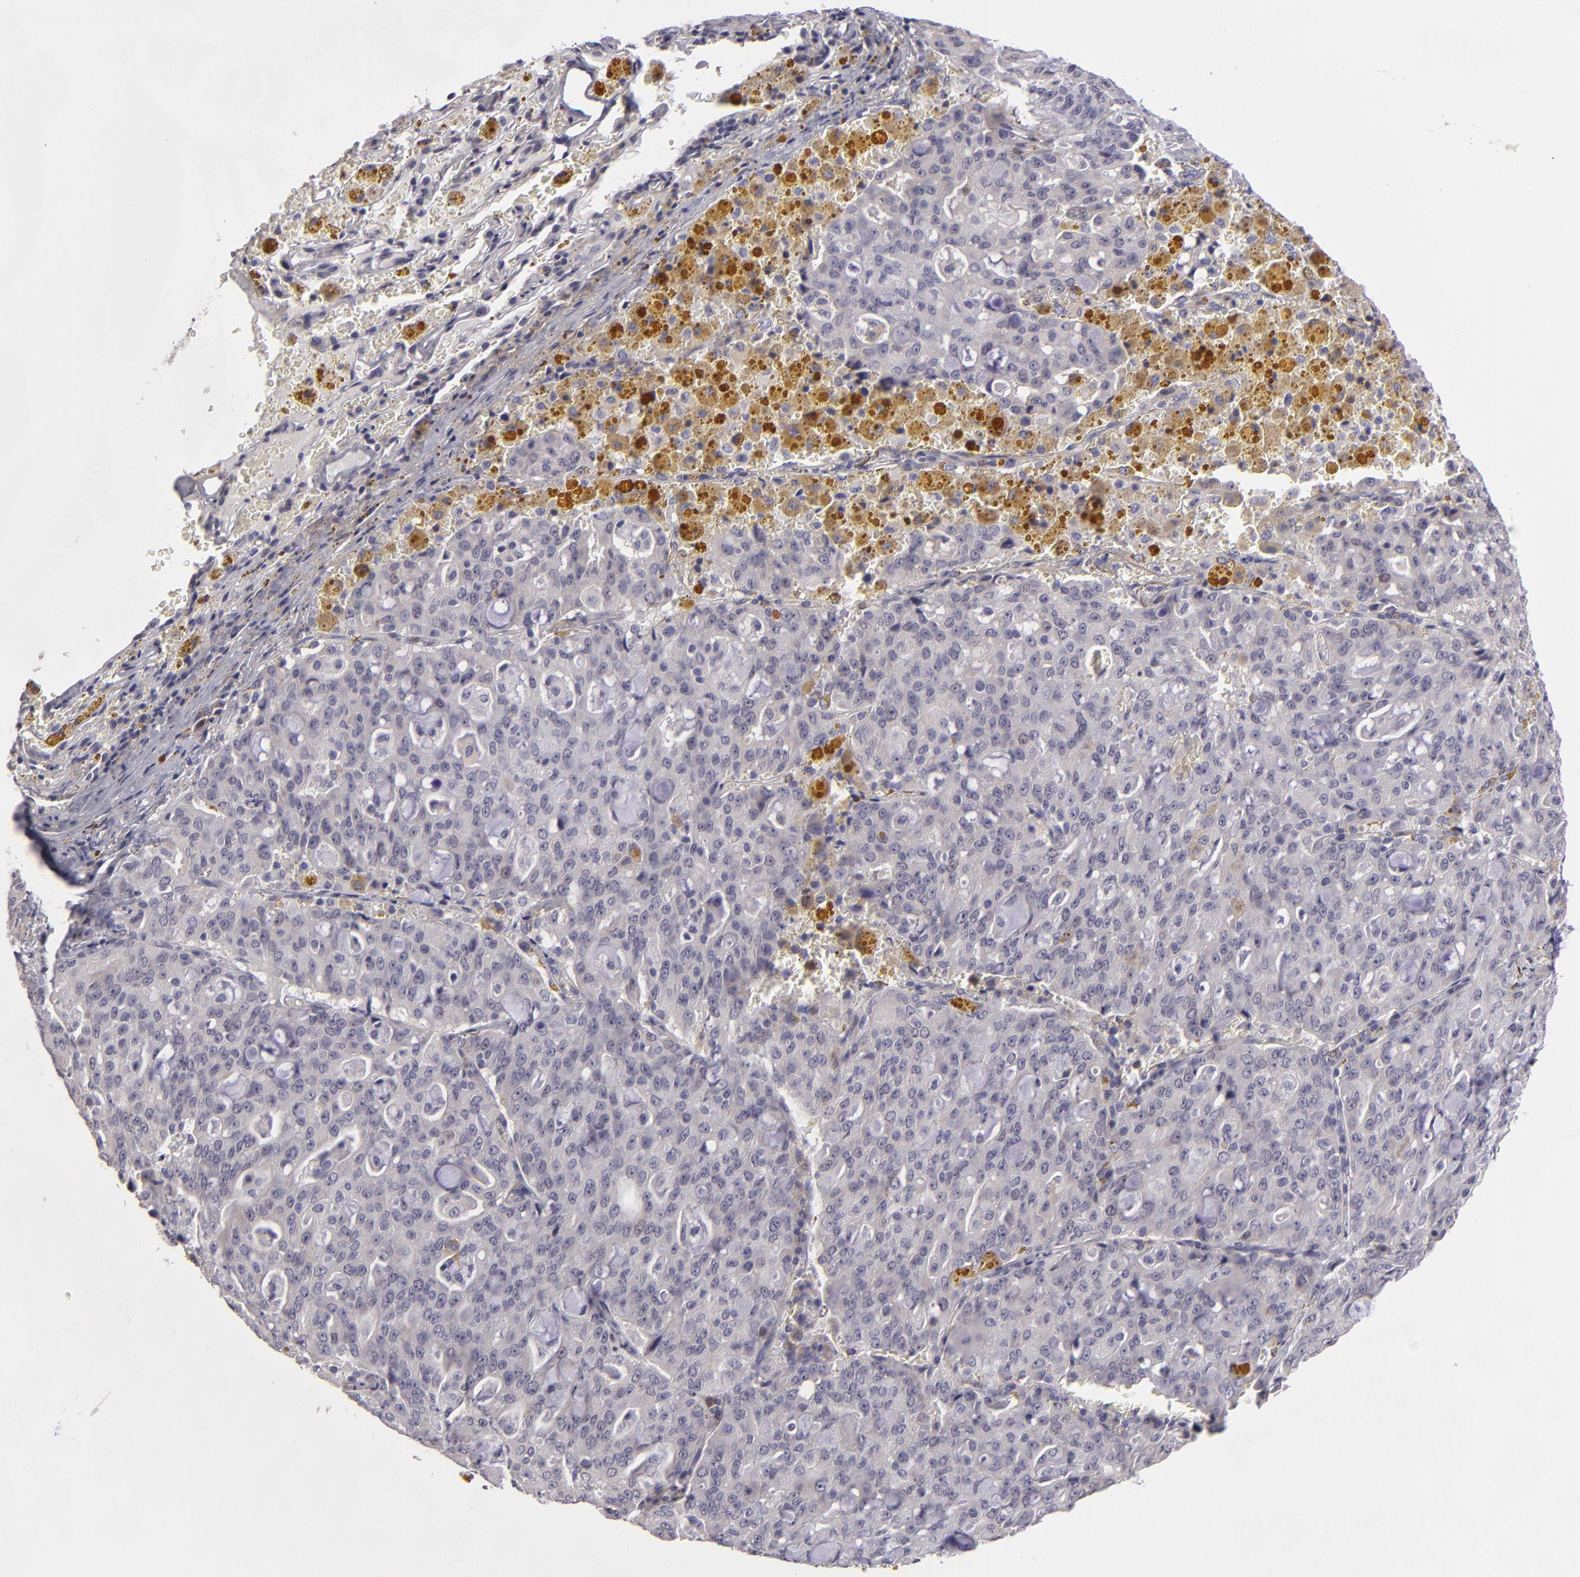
{"staining": {"intensity": "negative", "quantity": "none", "location": "none"}, "tissue": "lung cancer", "cell_type": "Tumor cells", "image_type": "cancer", "snomed": [{"axis": "morphology", "description": "Adenocarcinoma, NOS"}, {"axis": "topography", "description": "Lung"}], "caption": "Immunohistochemical staining of human lung cancer (adenocarcinoma) shows no significant expression in tumor cells.", "gene": "EFS", "patient": {"sex": "female", "age": 44}}